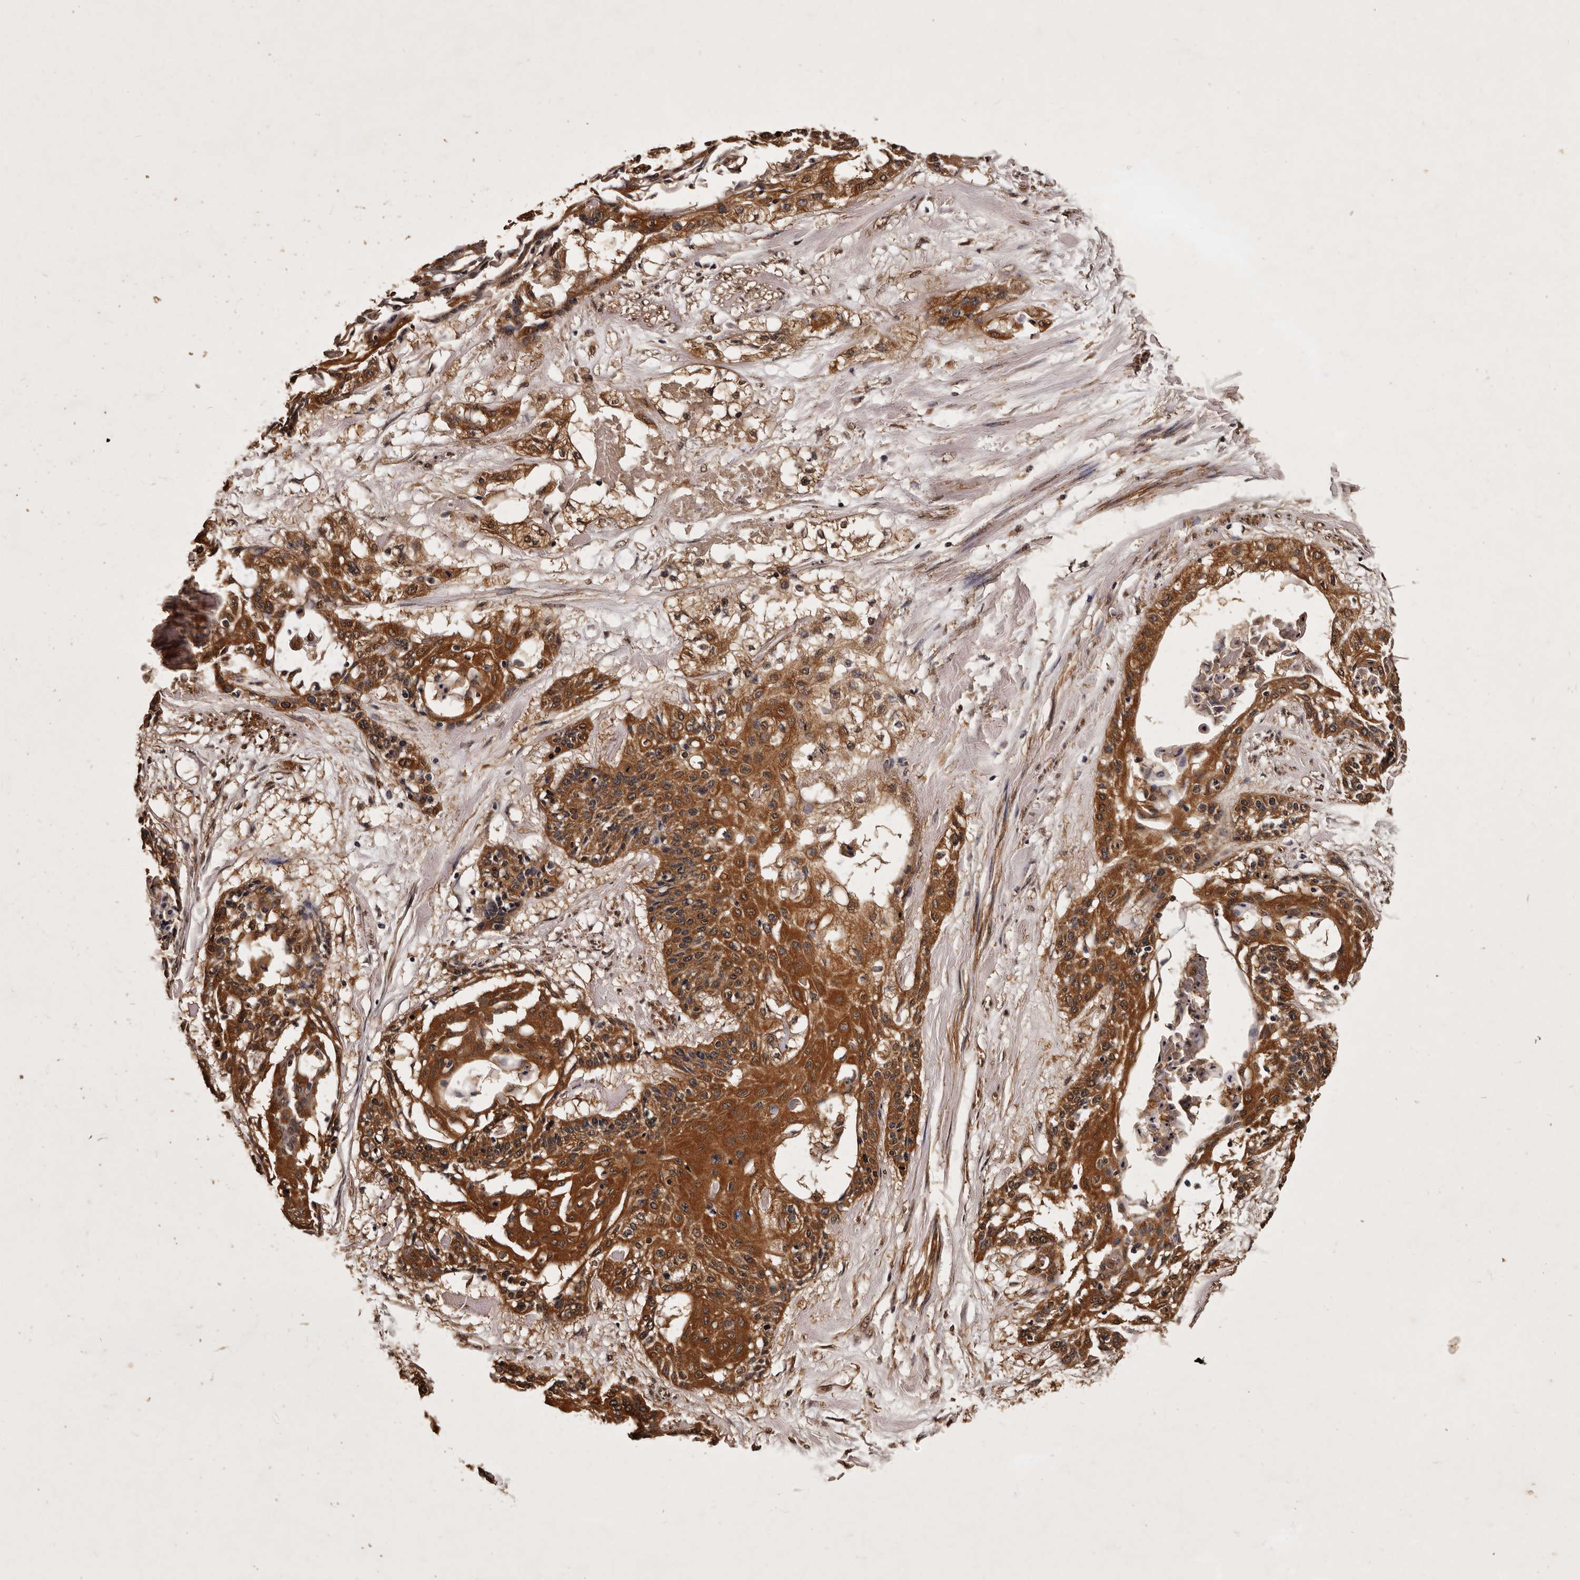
{"staining": {"intensity": "strong", "quantity": ">75%", "location": "cytoplasmic/membranous"}, "tissue": "cervical cancer", "cell_type": "Tumor cells", "image_type": "cancer", "snomed": [{"axis": "morphology", "description": "Squamous cell carcinoma, NOS"}, {"axis": "topography", "description": "Cervix"}], "caption": "Cervical squamous cell carcinoma stained with a protein marker displays strong staining in tumor cells.", "gene": "PARS2", "patient": {"sex": "female", "age": 57}}